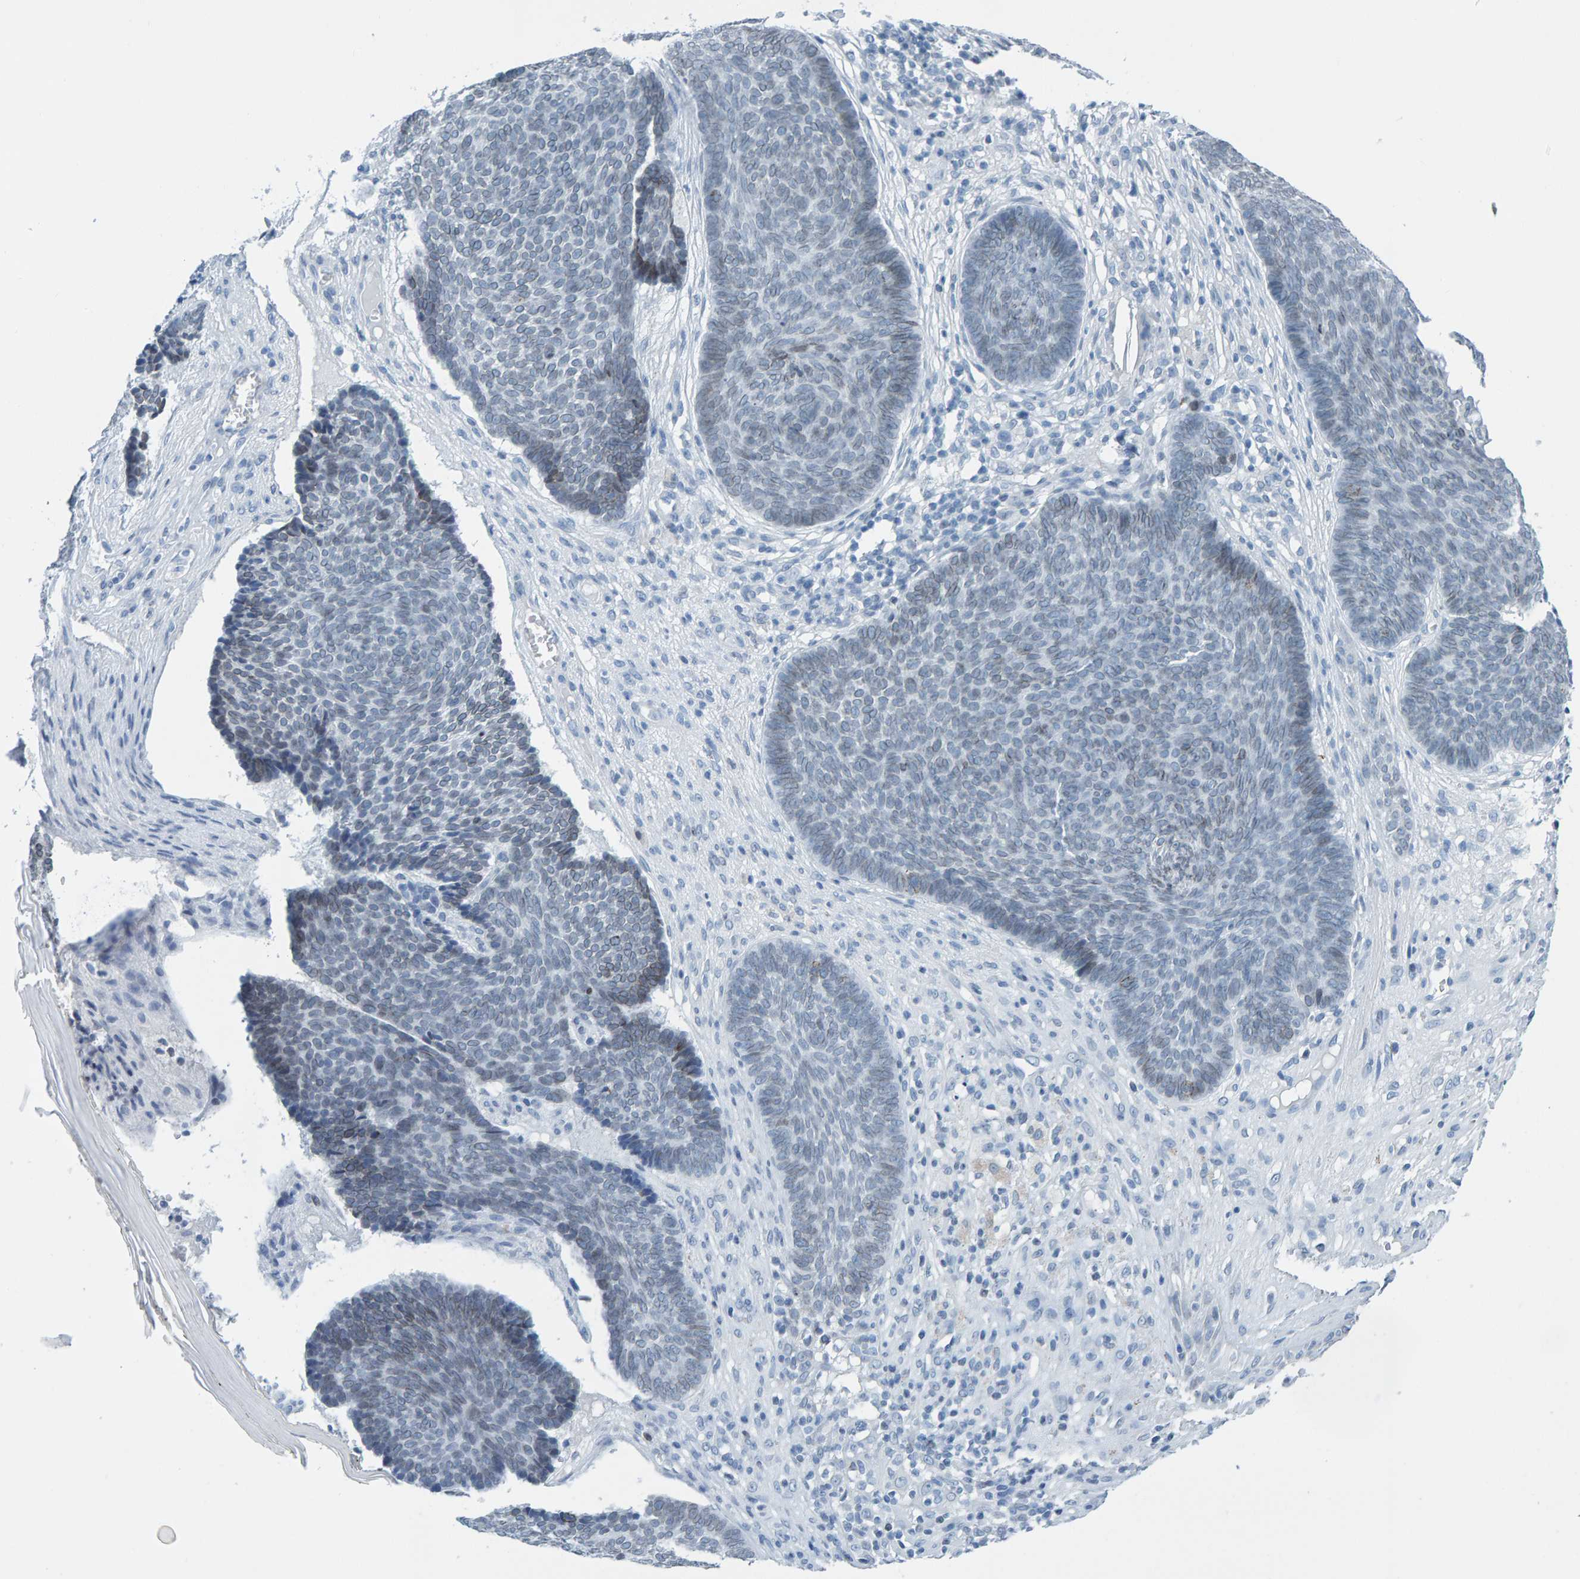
{"staining": {"intensity": "weak", "quantity": "25%-75%", "location": "cytoplasmic/membranous,nuclear"}, "tissue": "skin cancer", "cell_type": "Tumor cells", "image_type": "cancer", "snomed": [{"axis": "morphology", "description": "Basal cell carcinoma"}, {"axis": "topography", "description": "Skin"}], "caption": "The photomicrograph exhibits staining of basal cell carcinoma (skin), revealing weak cytoplasmic/membranous and nuclear protein staining (brown color) within tumor cells.", "gene": "LMNB2", "patient": {"sex": "male", "age": 84}}